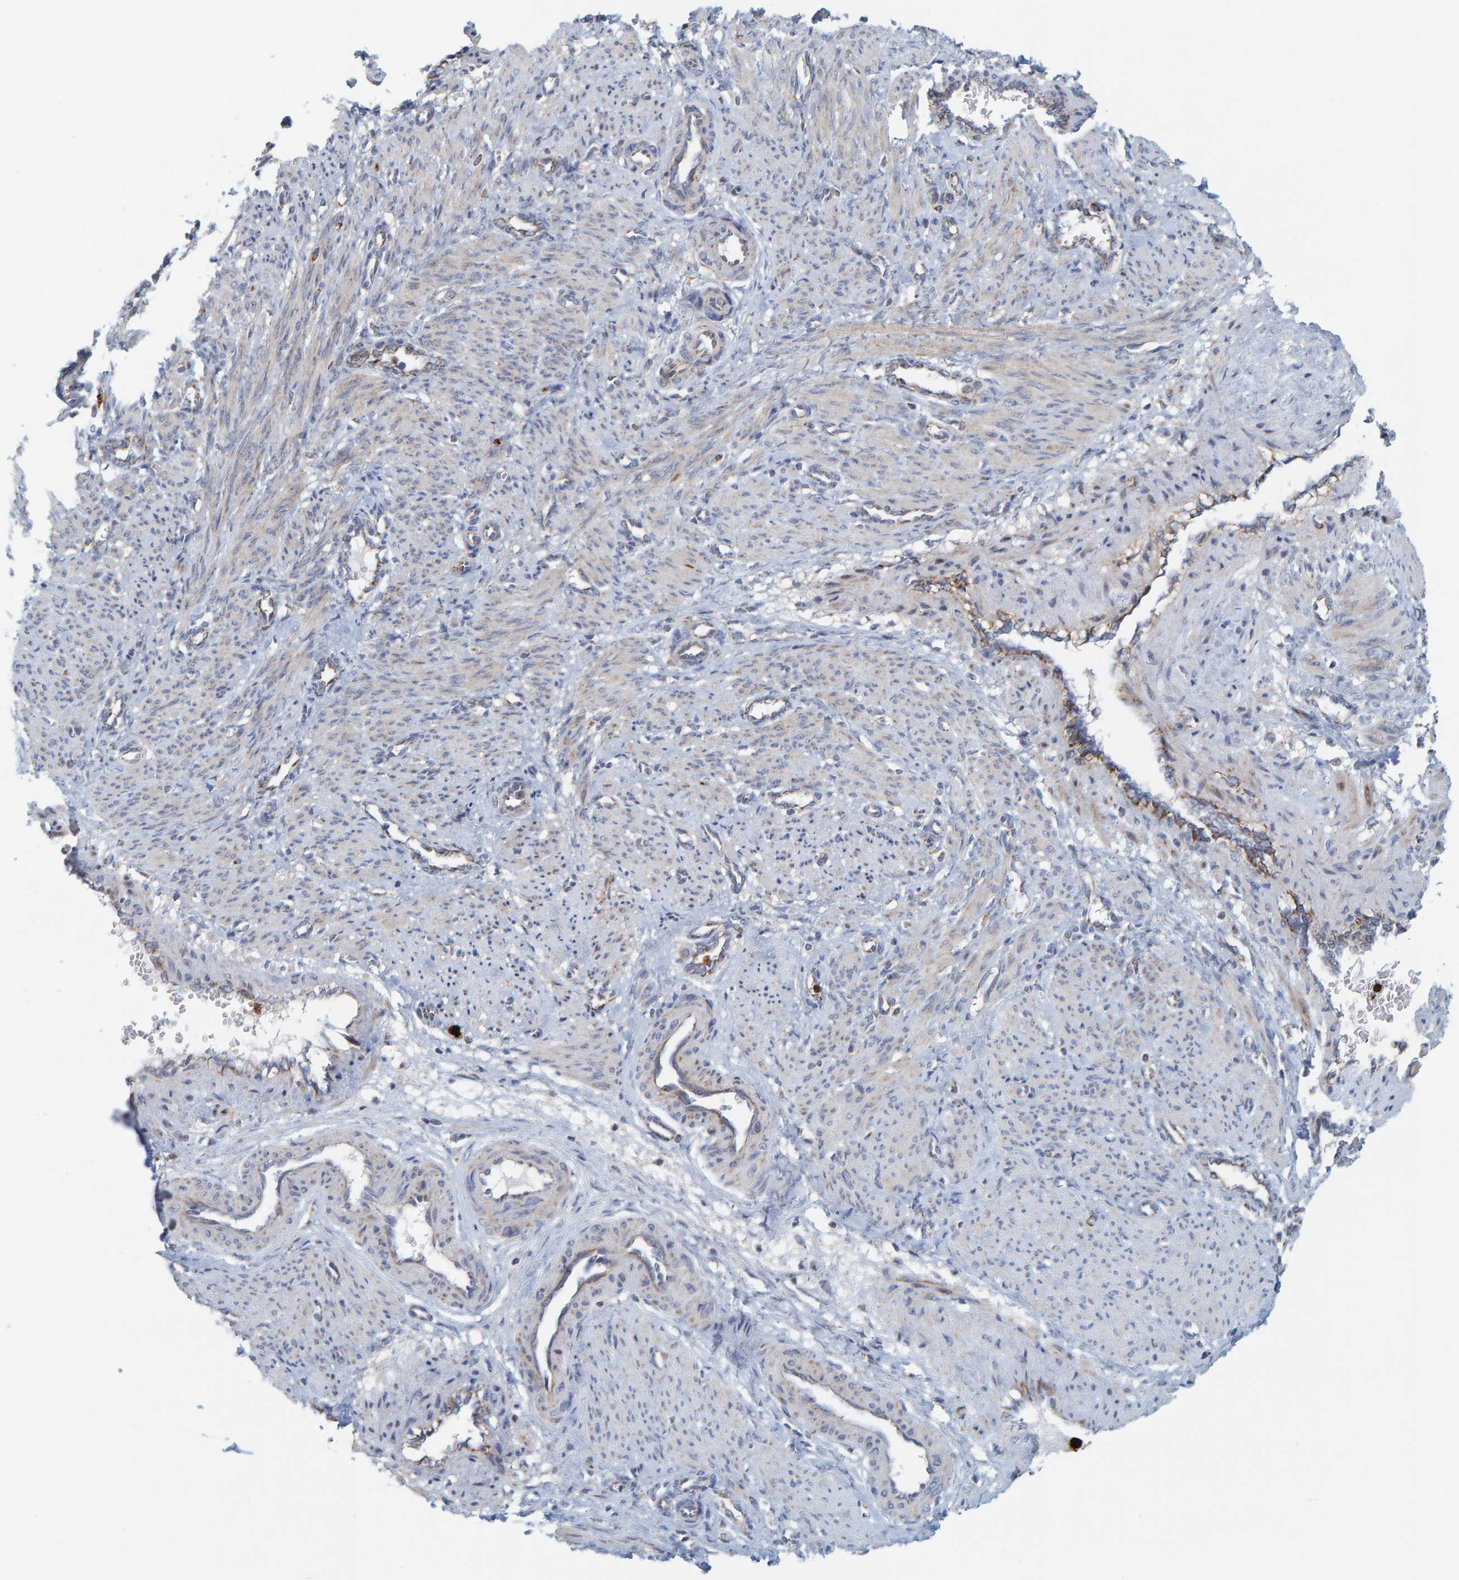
{"staining": {"intensity": "negative", "quantity": "none", "location": "none"}, "tissue": "smooth muscle", "cell_type": "Smooth muscle cells", "image_type": "normal", "snomed": [{"axis": "morphology", "description": "Normal tissue, NOS"}, {"axis": "topography", "description": "Endometrium"}], "caption": "High power microscopy micrograph of an immunohistochemistry (IHC) histopathology image of unremarkable smooth muscle, revealing no significant positivity in smooth muscle cells.", "gene": "B9D1", "patient": {"sex": "female", "age": 33}}